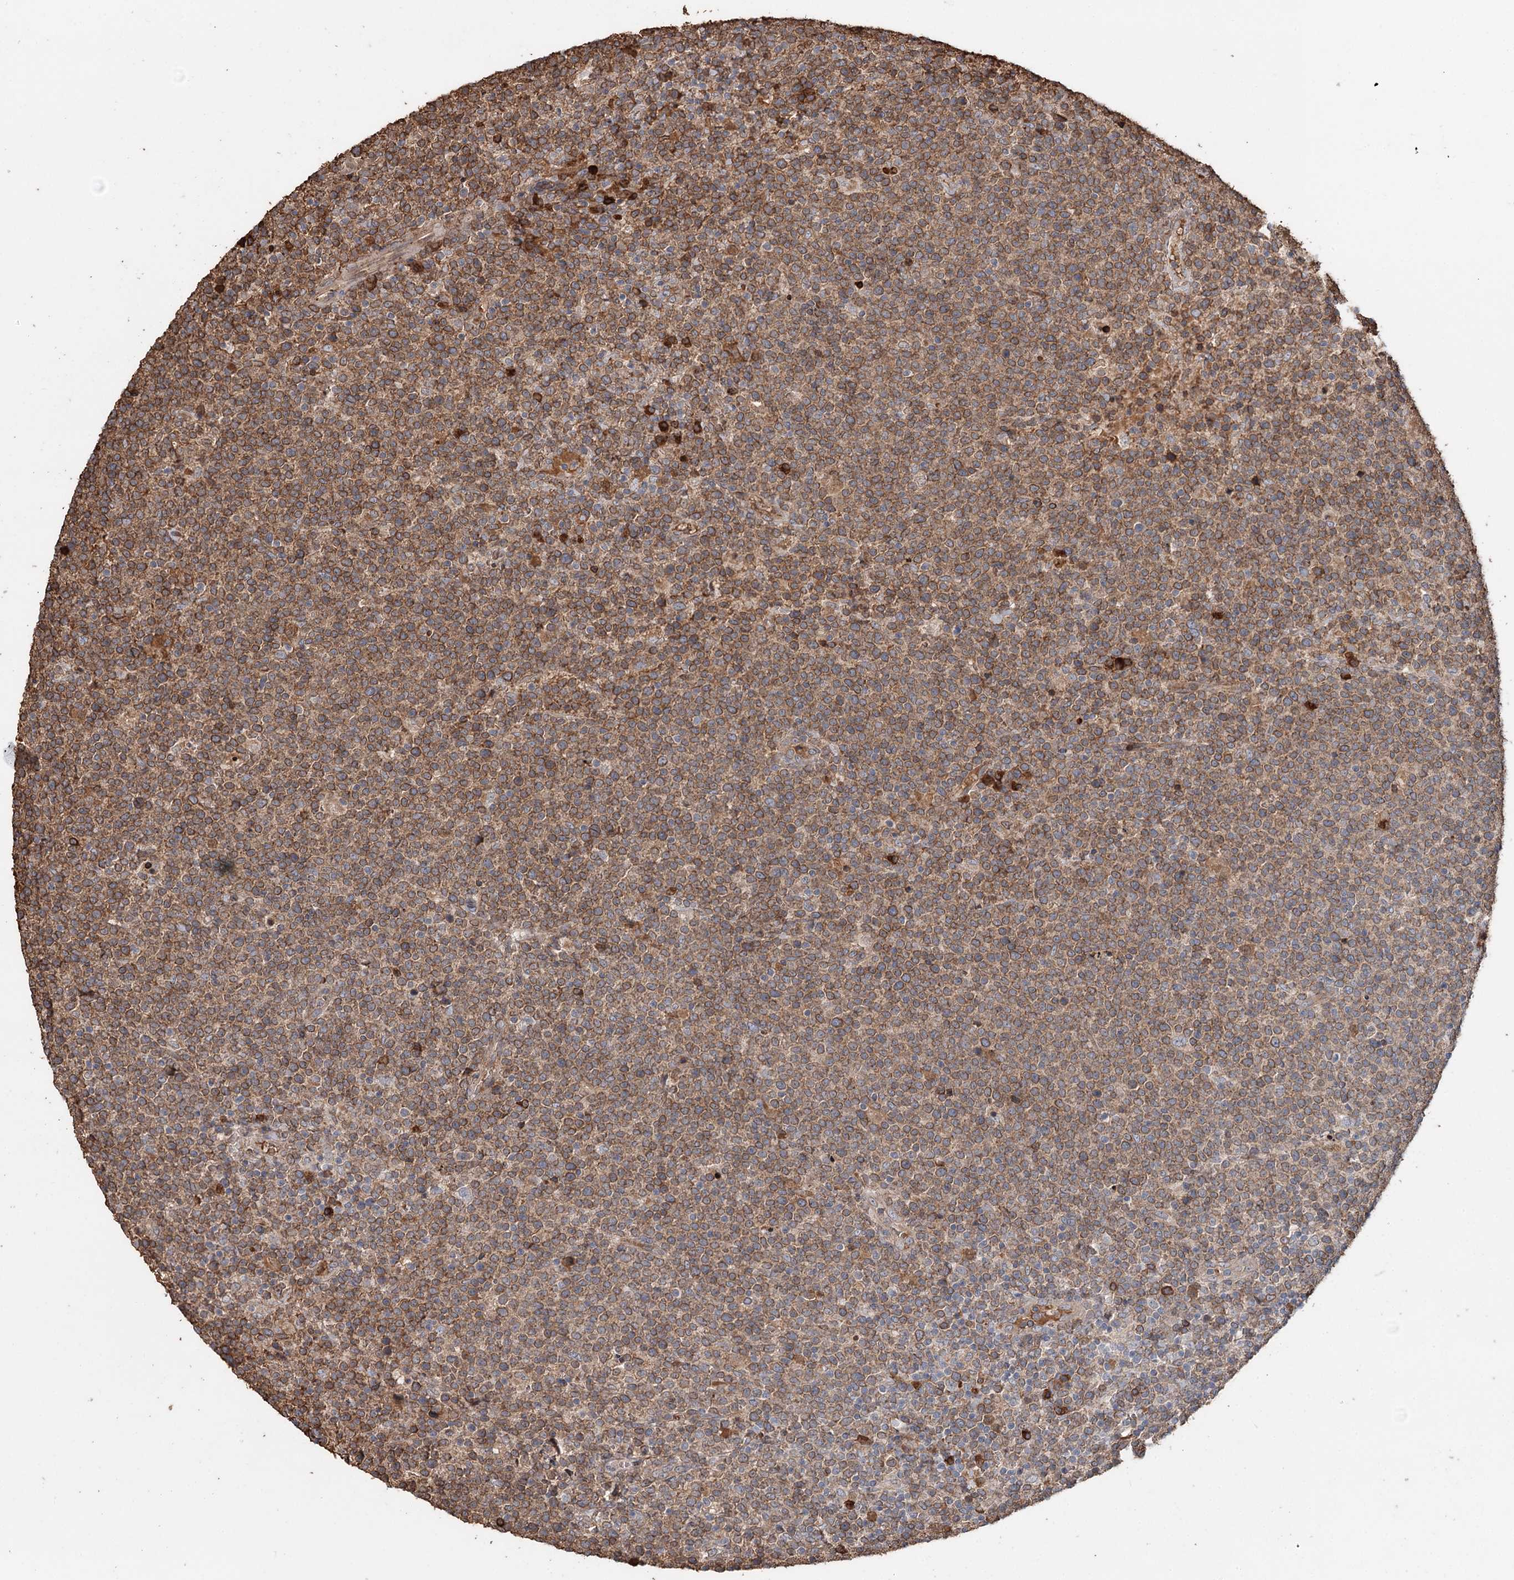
{"staining": {"intensity": "moderate", "quantity": ">75%", "location": "cytoplasmic/membranous"}, "tissue": "lymphoma", "cell_type": "Tumor cells", "image_type": "cancer", "snomed": [{"axis": "morphology", "description": "Malignant lymphoma, non-Hodgkin's type, High grade"}, {"axis": "topography", "description": "Lymph node"}], "caption": "Lymphoma stained with immunohistochemistry (IHC) displays moderate cytoplasmic/membranous positivity in approximately >75% of tumor cells. (Brightfield microscopy of DAB IHC at high magnification).", "gene": "SYVN1", "patient": {"sex": "male", "age": 61}}